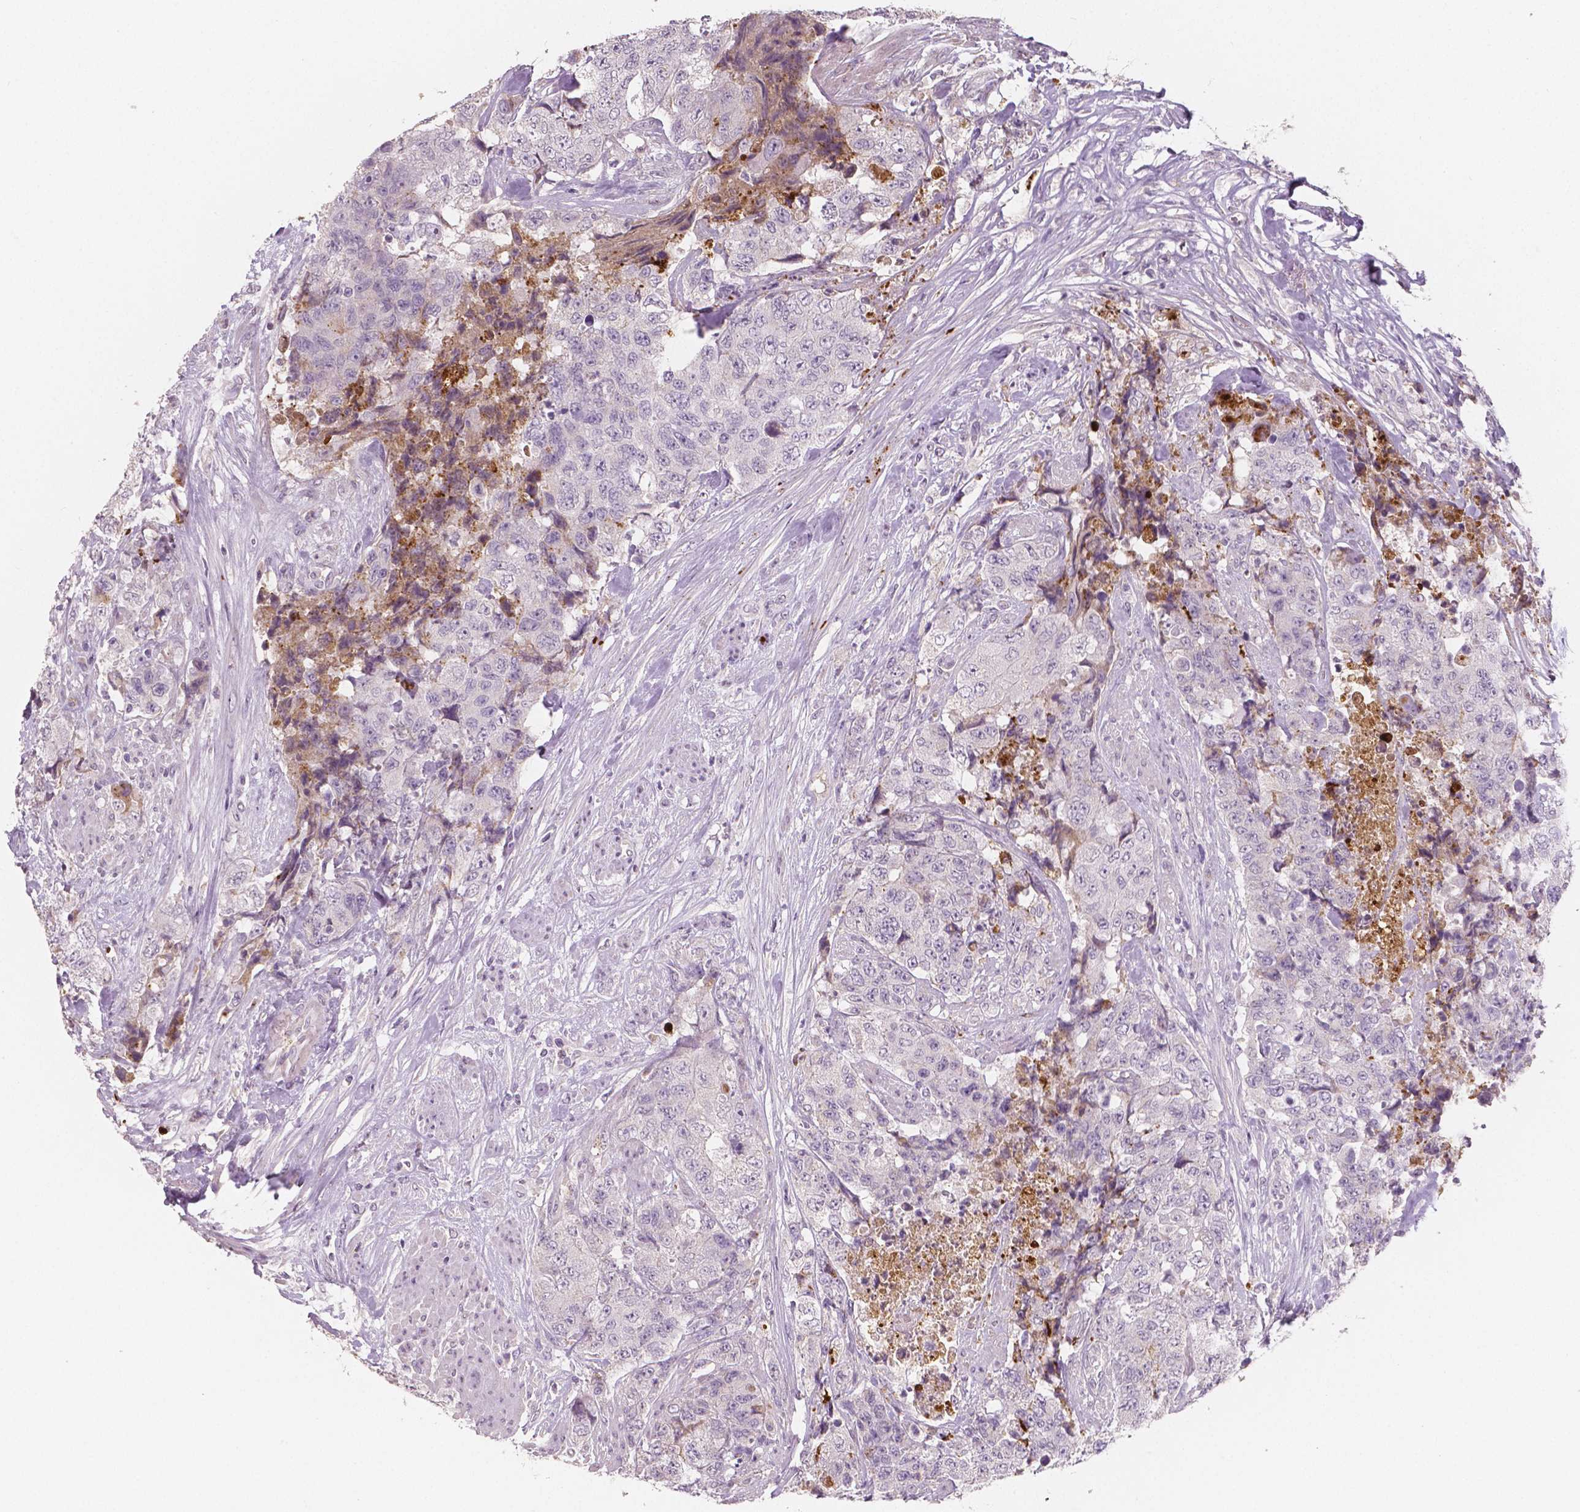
{"staining": {"intensity": "negative", "quantity": "none", "location": "none"}, "tissue": "urothelial cancer", "cell_type": "Tumor cells", "image_type": "cancer", "snomed": [{"axis": "morphology", "description": "Urothelial carcinoma, High grade"}, {"axis": "topography", "description": "Urinary bladder"}], "caption": "An image of urothelial cancer stained for a protein exhibits no brown staining in tumor cells. (Brightfield microscopy of DAB (3,3'-diaminobenzidine) immunohistochemistry at high magnification).", "gene": "APOA4", "patient": {"sex": "female", "age": 78}}